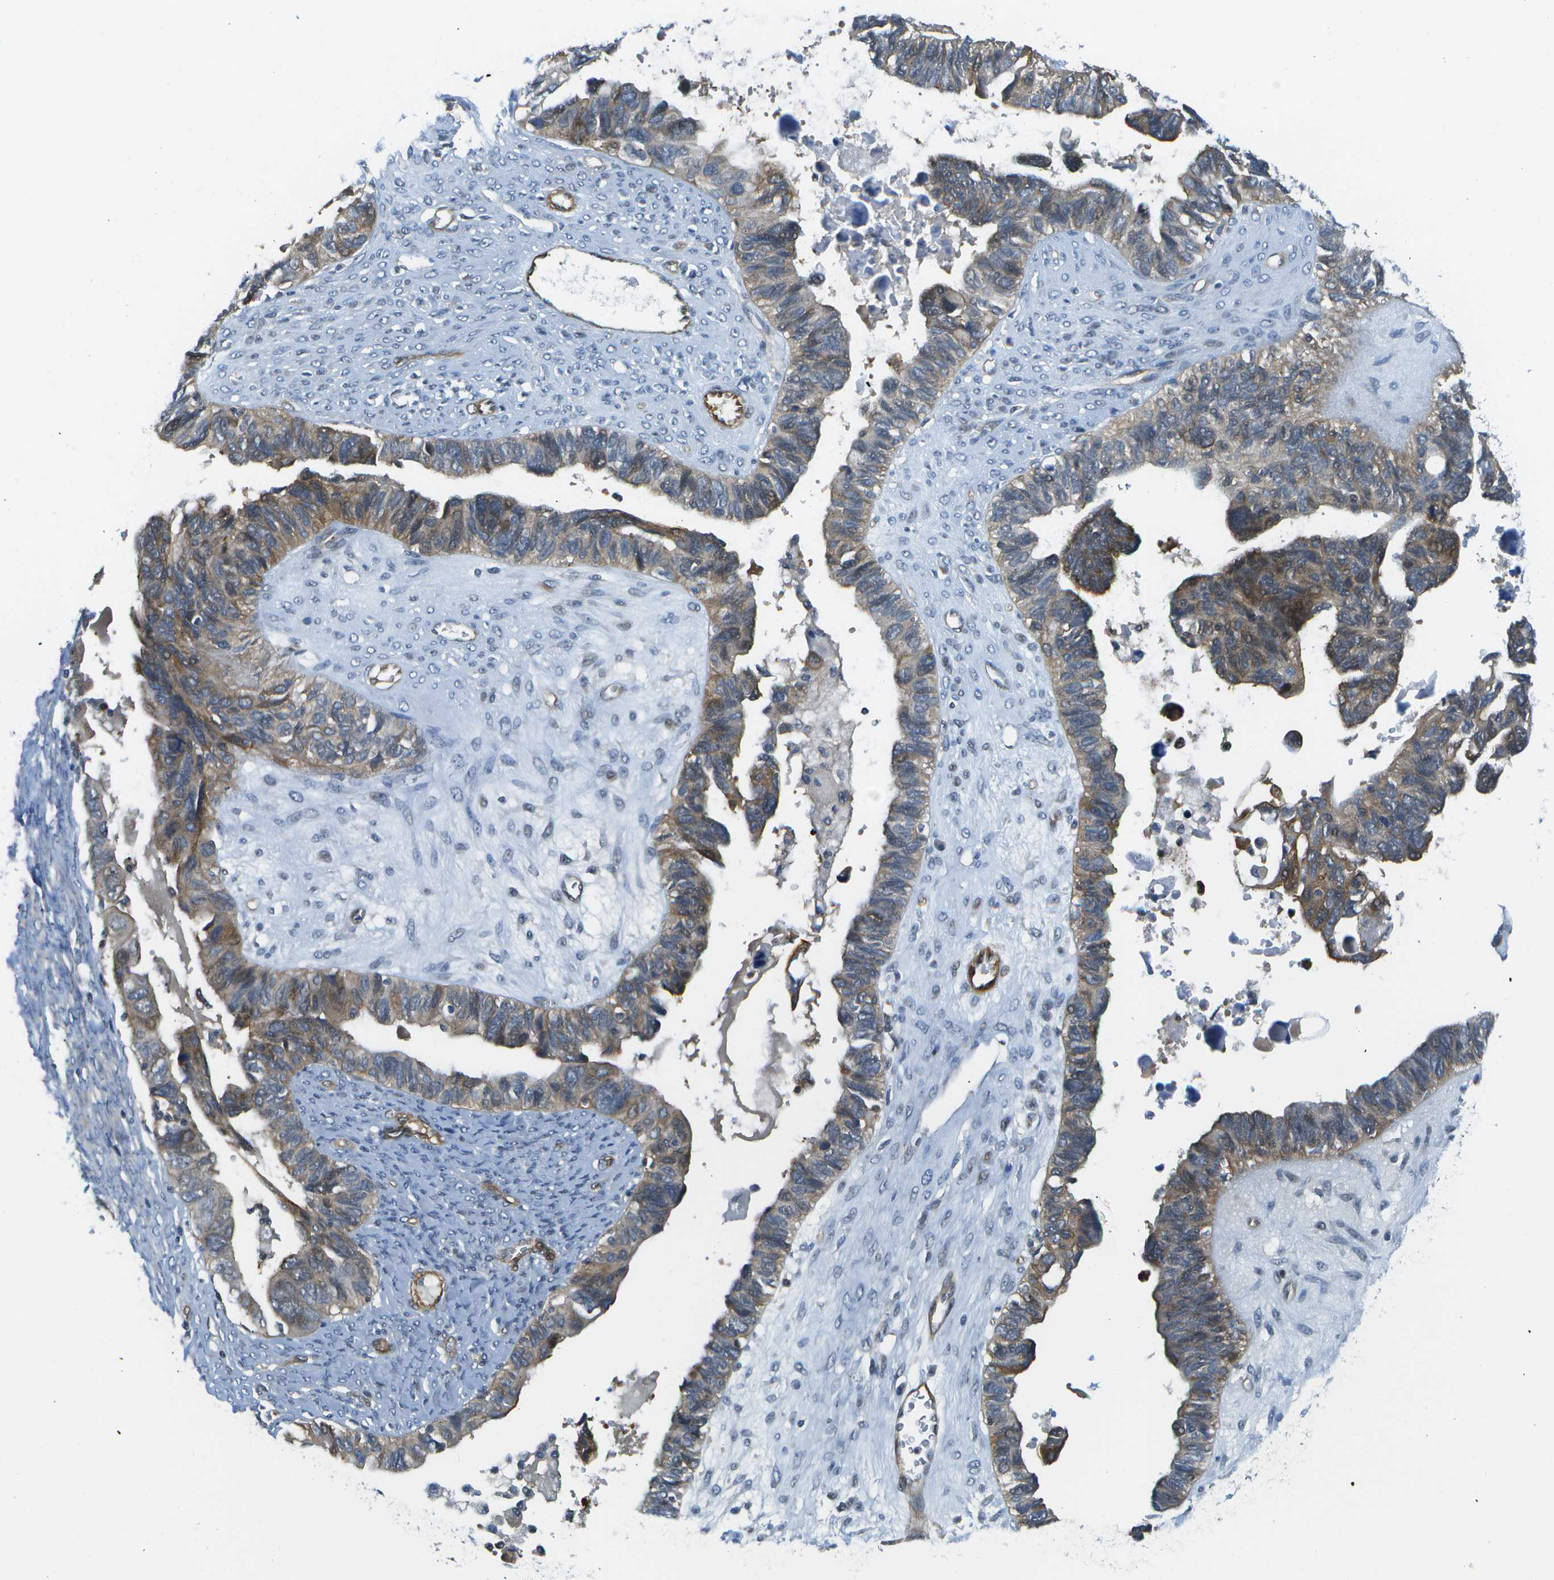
{"staining": {"intensity": "weak", "quantity": "25%-75%", "location": "cytoplasmic/membranous"}, "tissue": "ovarian cancer", "cell_type": "Tumor cells", "image_type": "cancer", "snomed": [{"axis": "morphology", "description": "Cystadenocarcinoma, serous, NOS"}, {"axis": "topography", "description": "Ovary"}], "caption": "Immunohistochemical staining of human serous cystadenocarcinoma (ovarian) reveals weak cytoplasmic/membranous protein staining in about 25%-75% of tumor cells.", "gene": "KIAA0040", "patient": {"sex": "female", "age": 79}}